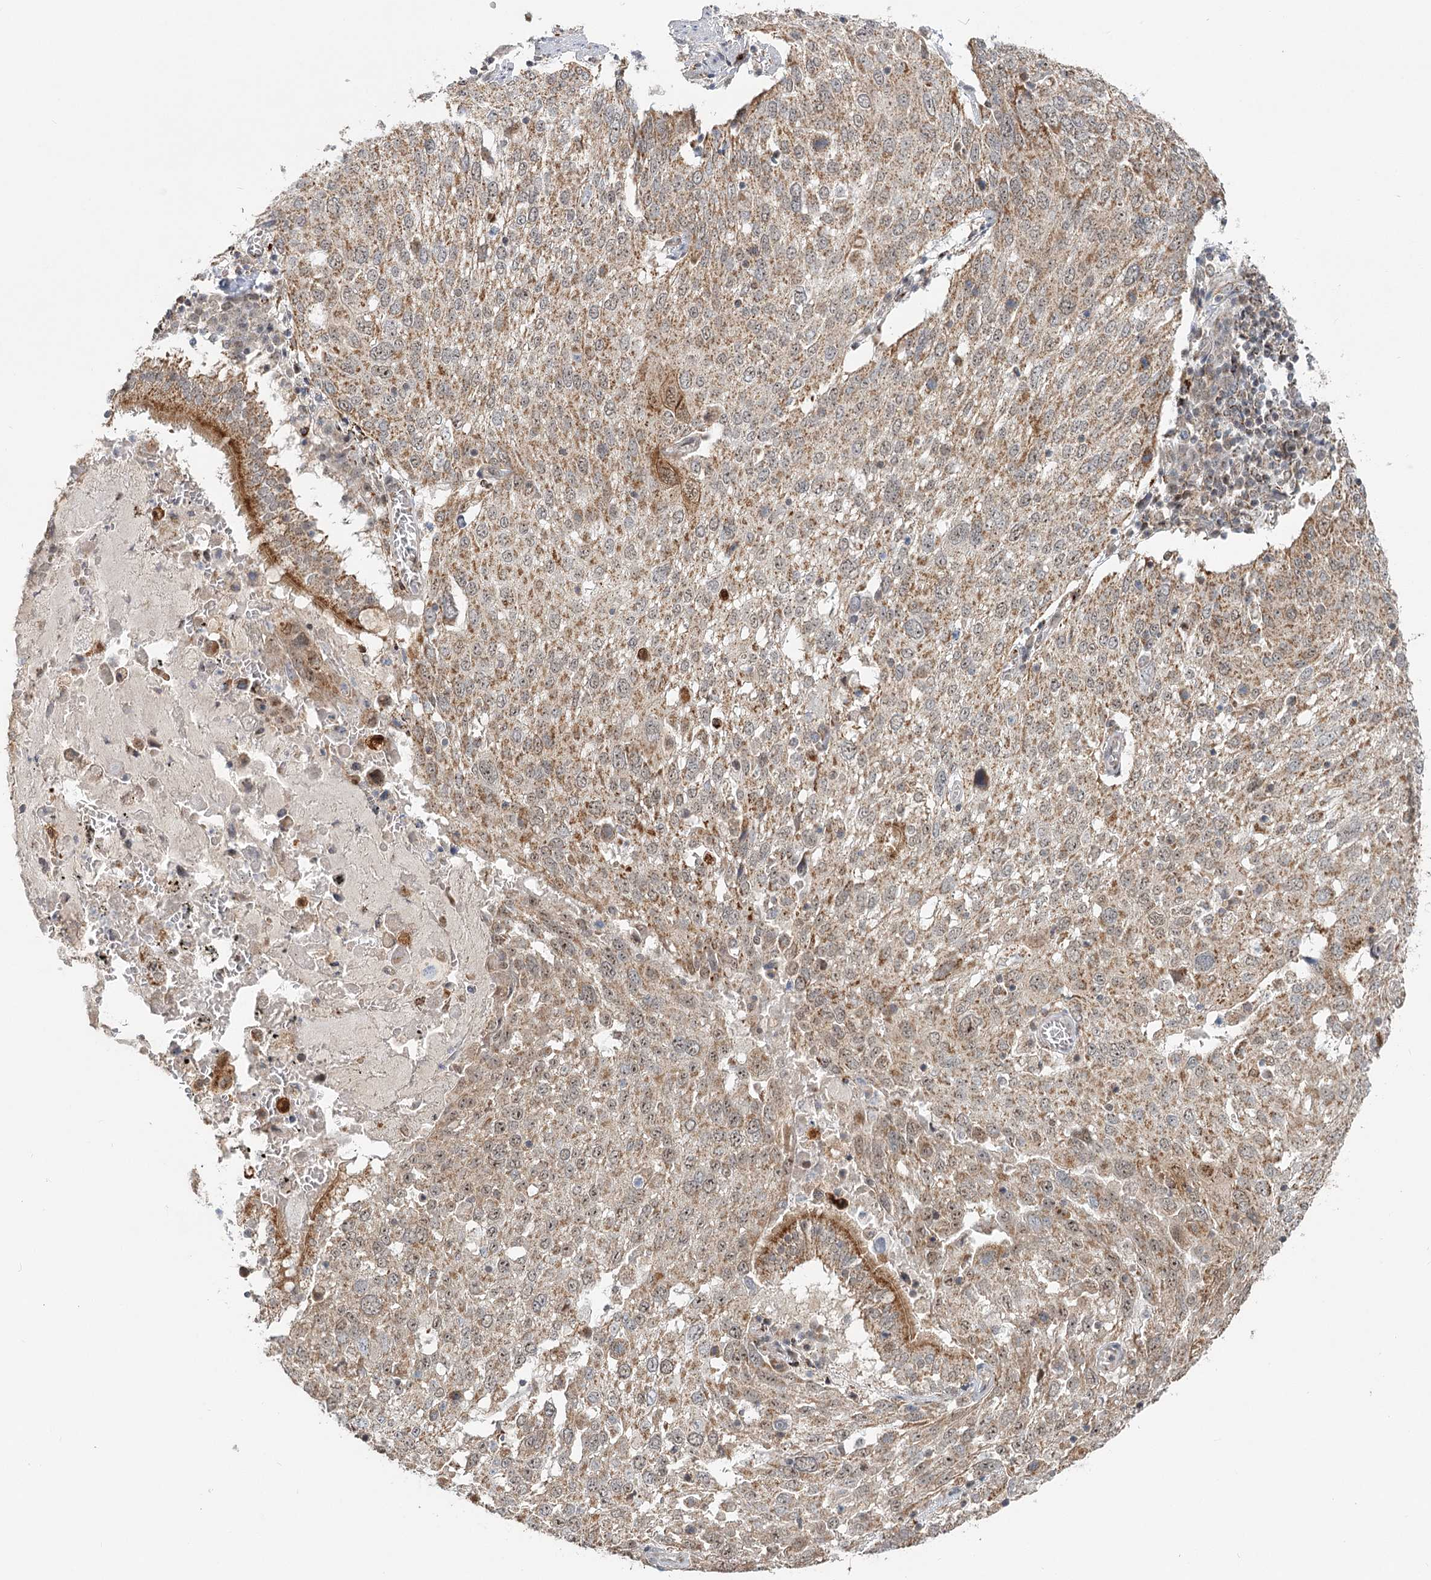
{"staining": {"intensity": "moderate", "quantity": ">75%", "location": "cytoplasmic/membranous,nuclear"}, "tissue": "lung cancer", "cell_type": "Tumor cells", "image_type": "cancer", "snomed": [{"axis": "morphology", "description": "Squamous cell carcinoma, NOS"}, {"axis": "topography", "description": "Lung"}], "caption": "High-magnification brightfield microscopy of lung squamous cell carcinoma stained with DAB (3,3'-diaminobenzidine) (brown) and counterstained with hematoxylin (blue). tumor cells exhibit moderate cytoplasmic/membranous and nuclear staining is identified in about>75% of cells. Using DAB (3,3'-diaminobenzidine) (brown) and hematoxylin (blue) stains, captured at high magnification using brightfield microscopy.", "gene": "RTN4IP1", "patient": {"sex": "male", "age": 65}}